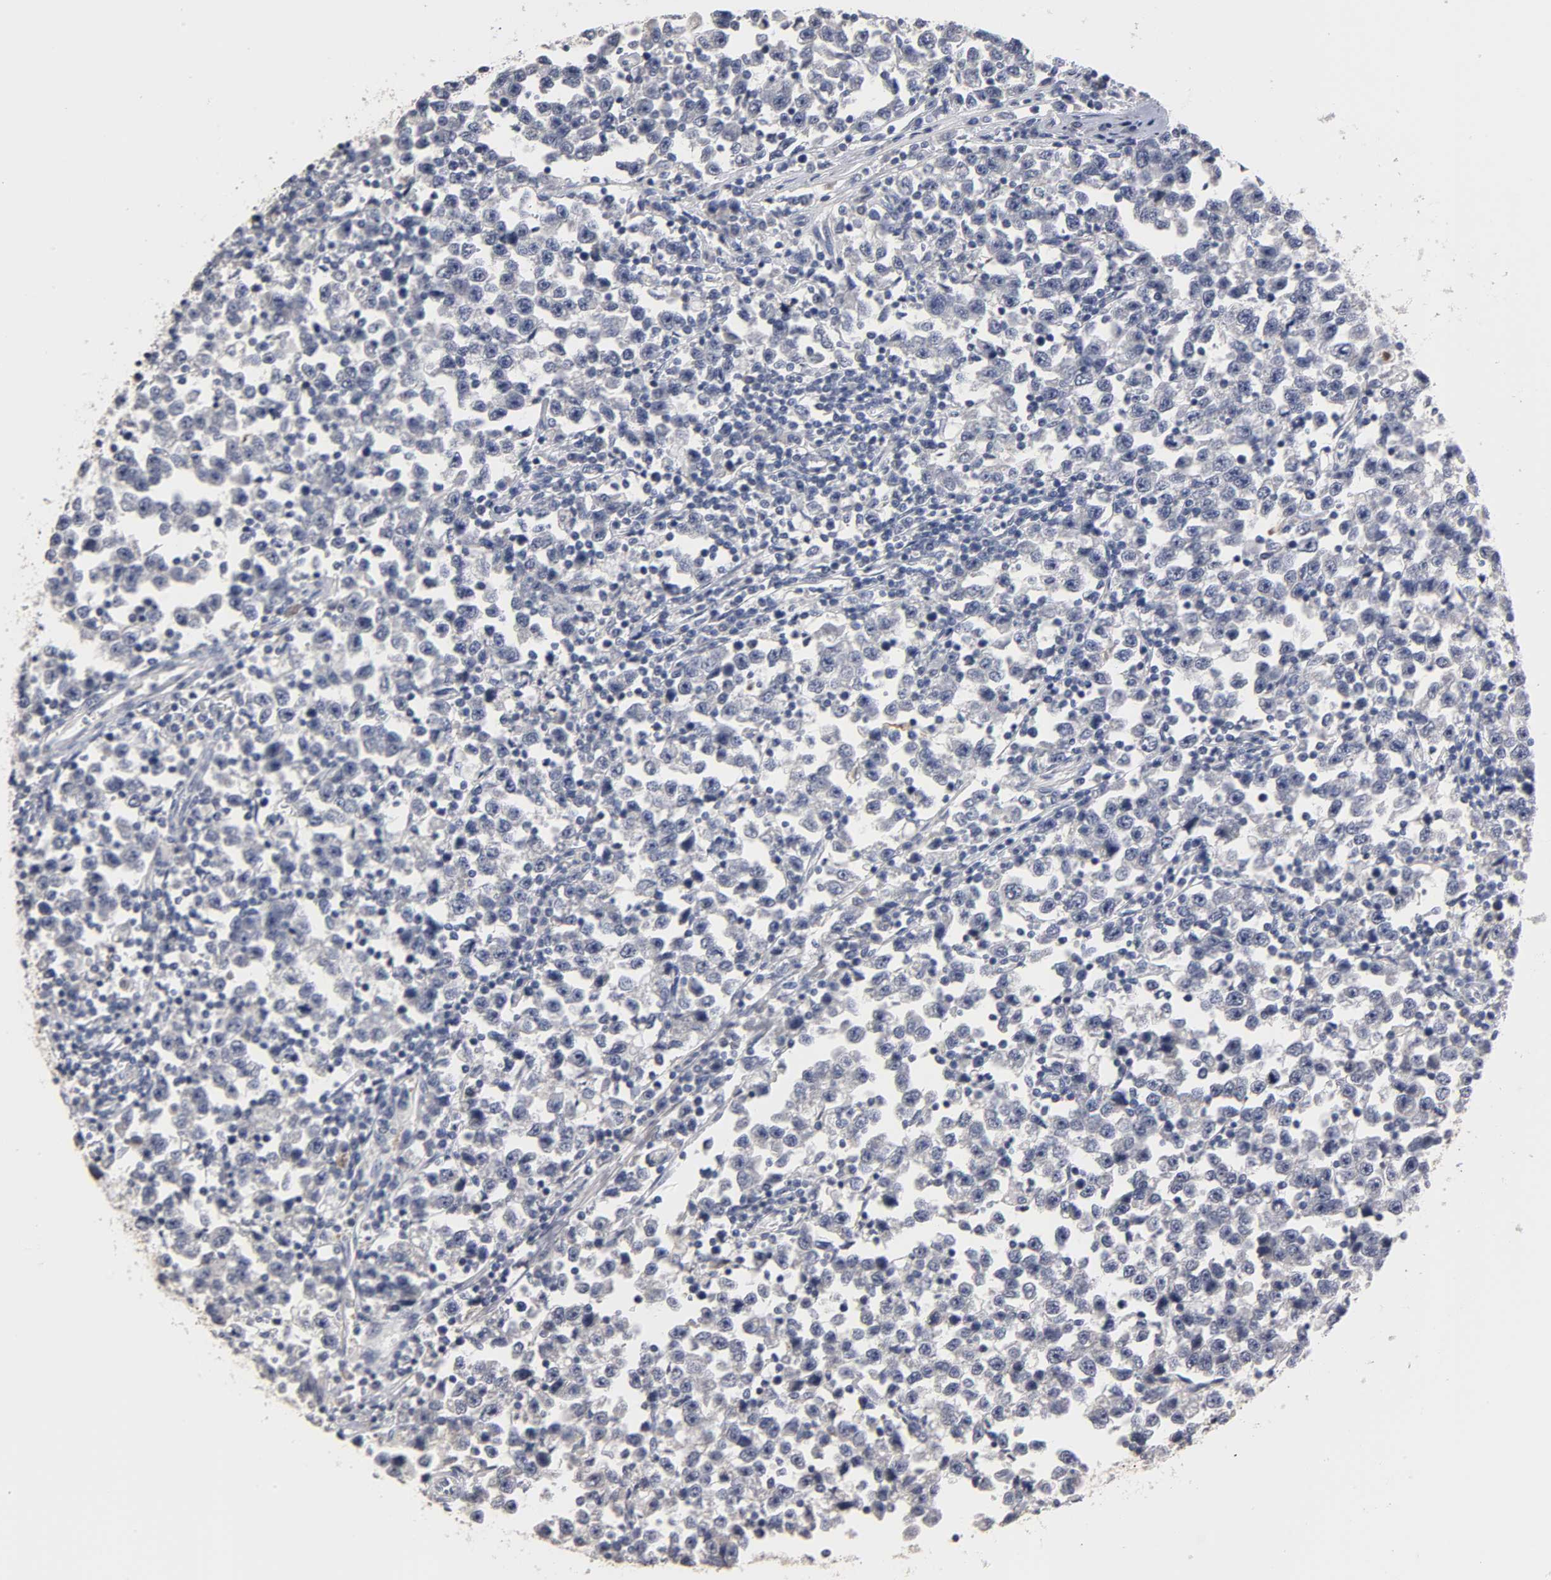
{"staining": {"intensity": "negative", "quantity": "none", "location": "none"}, "tissue": "testis cancer", "cell_type": "Tumor cells", "image_type": "cancer", "snomed": [{"axis": "morphology", "description": "Seminoma, NOS"}, {"axis": "topography", "description": "Testis"}], "caption": "High power microscopy photomicrograph of an immunohistochemistry (IHC) micrograph of testis cancer (seminoma), revealing no significant positivity in tumor cells.", "gene": "OVOL1", "patient": {"sex": "male", "age": 43}}